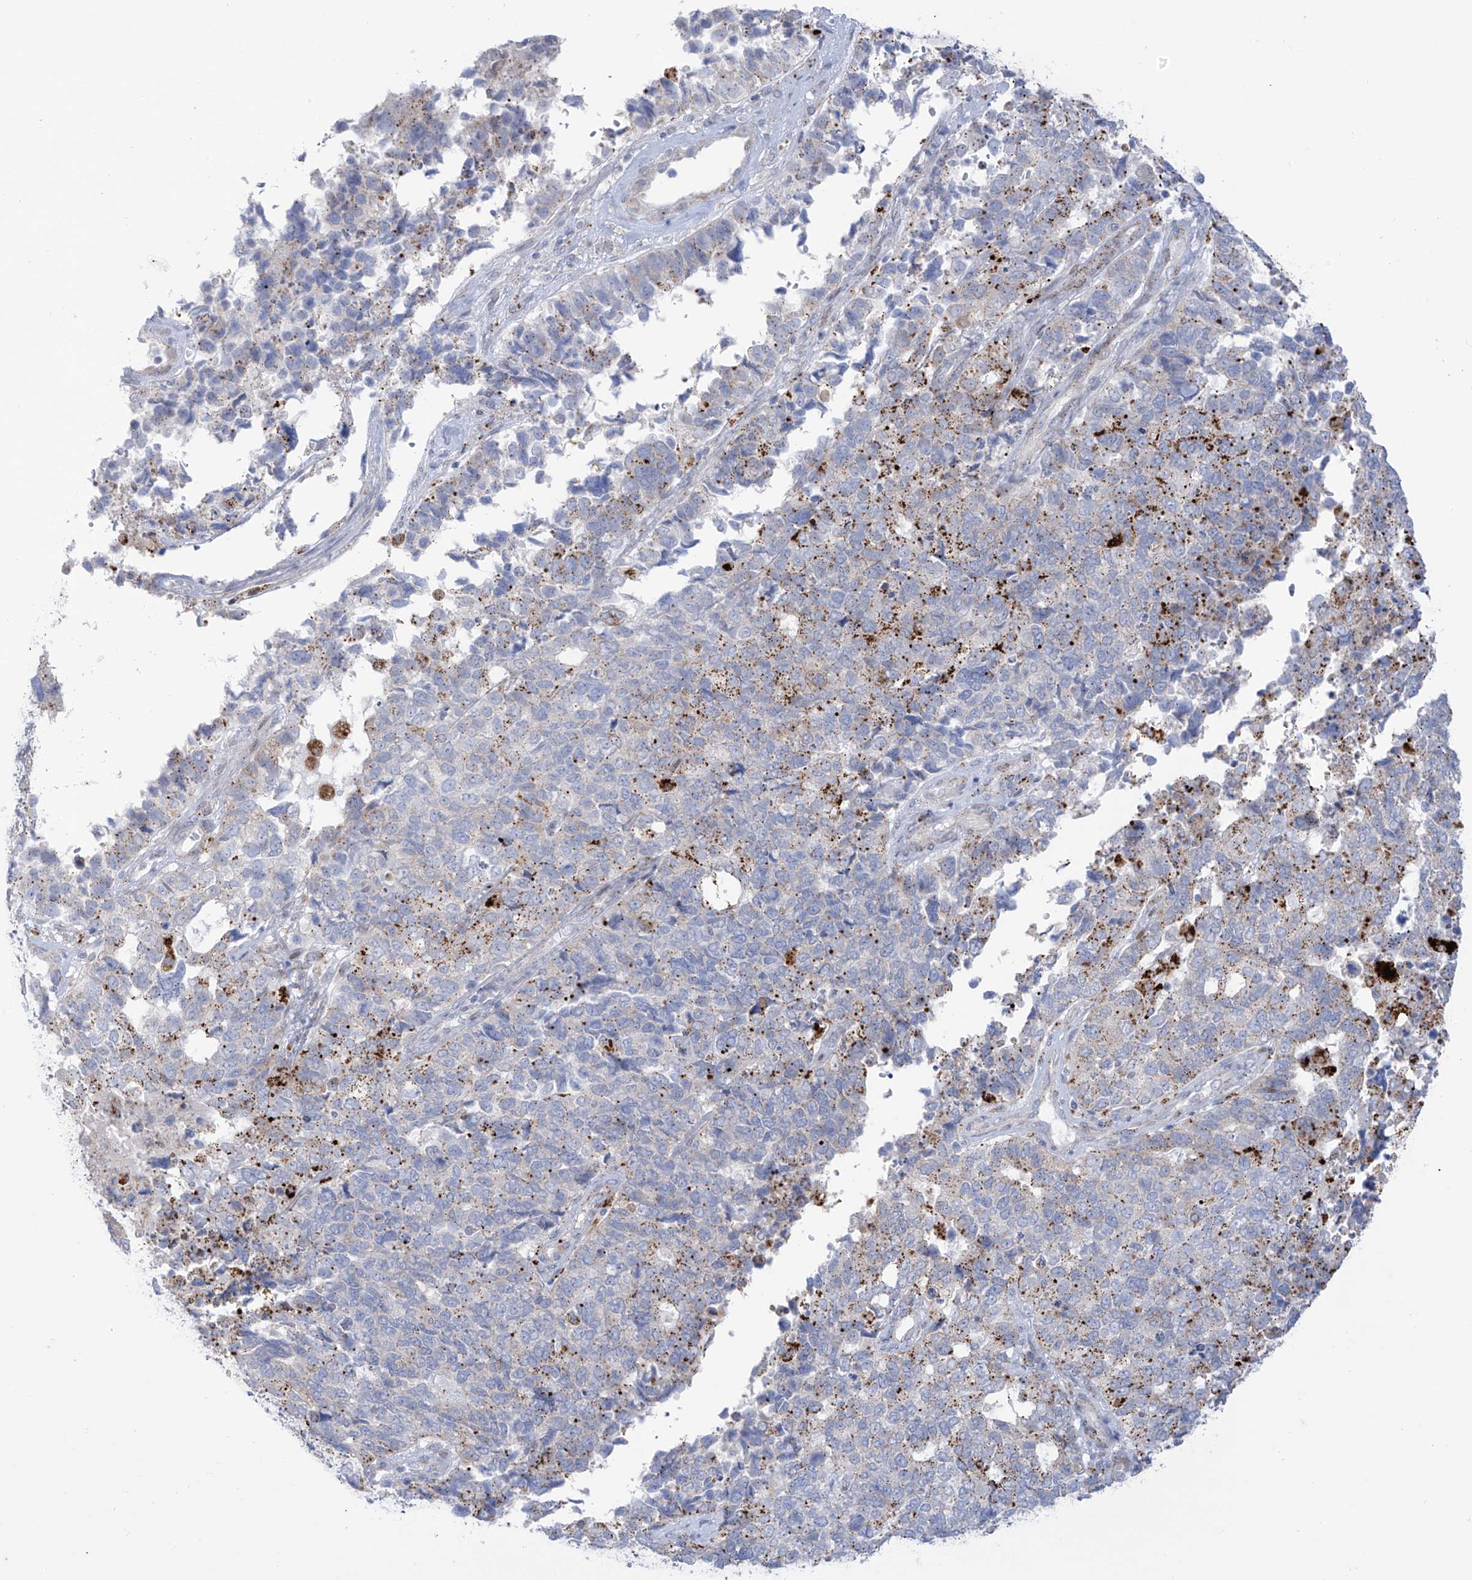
{"staining": {"intensity": "weak", "quantity": "<25%", "location": "cytoplasmic/membranous"}, "tissue": "cervical cancer", "cell_type": "Tumor cells", "image_type": "cancer", "snomed": [{"axis": "morphology", "description": "Squamous cell carcinoma, NOS"}, {"axis": "topography", "description": "Cervix"}], "caption": "This is a image of immunohistochemistry (IHC) staining of squamous cell carcinoma (cervical), which shows no expression in tumor cells. (DAB (3,3'-diaminobenzidine) IHC visualized using brightfield microscopy, high magnification).", "gene": "PSPH", "patient": {"sex": "female", "age": 63}}